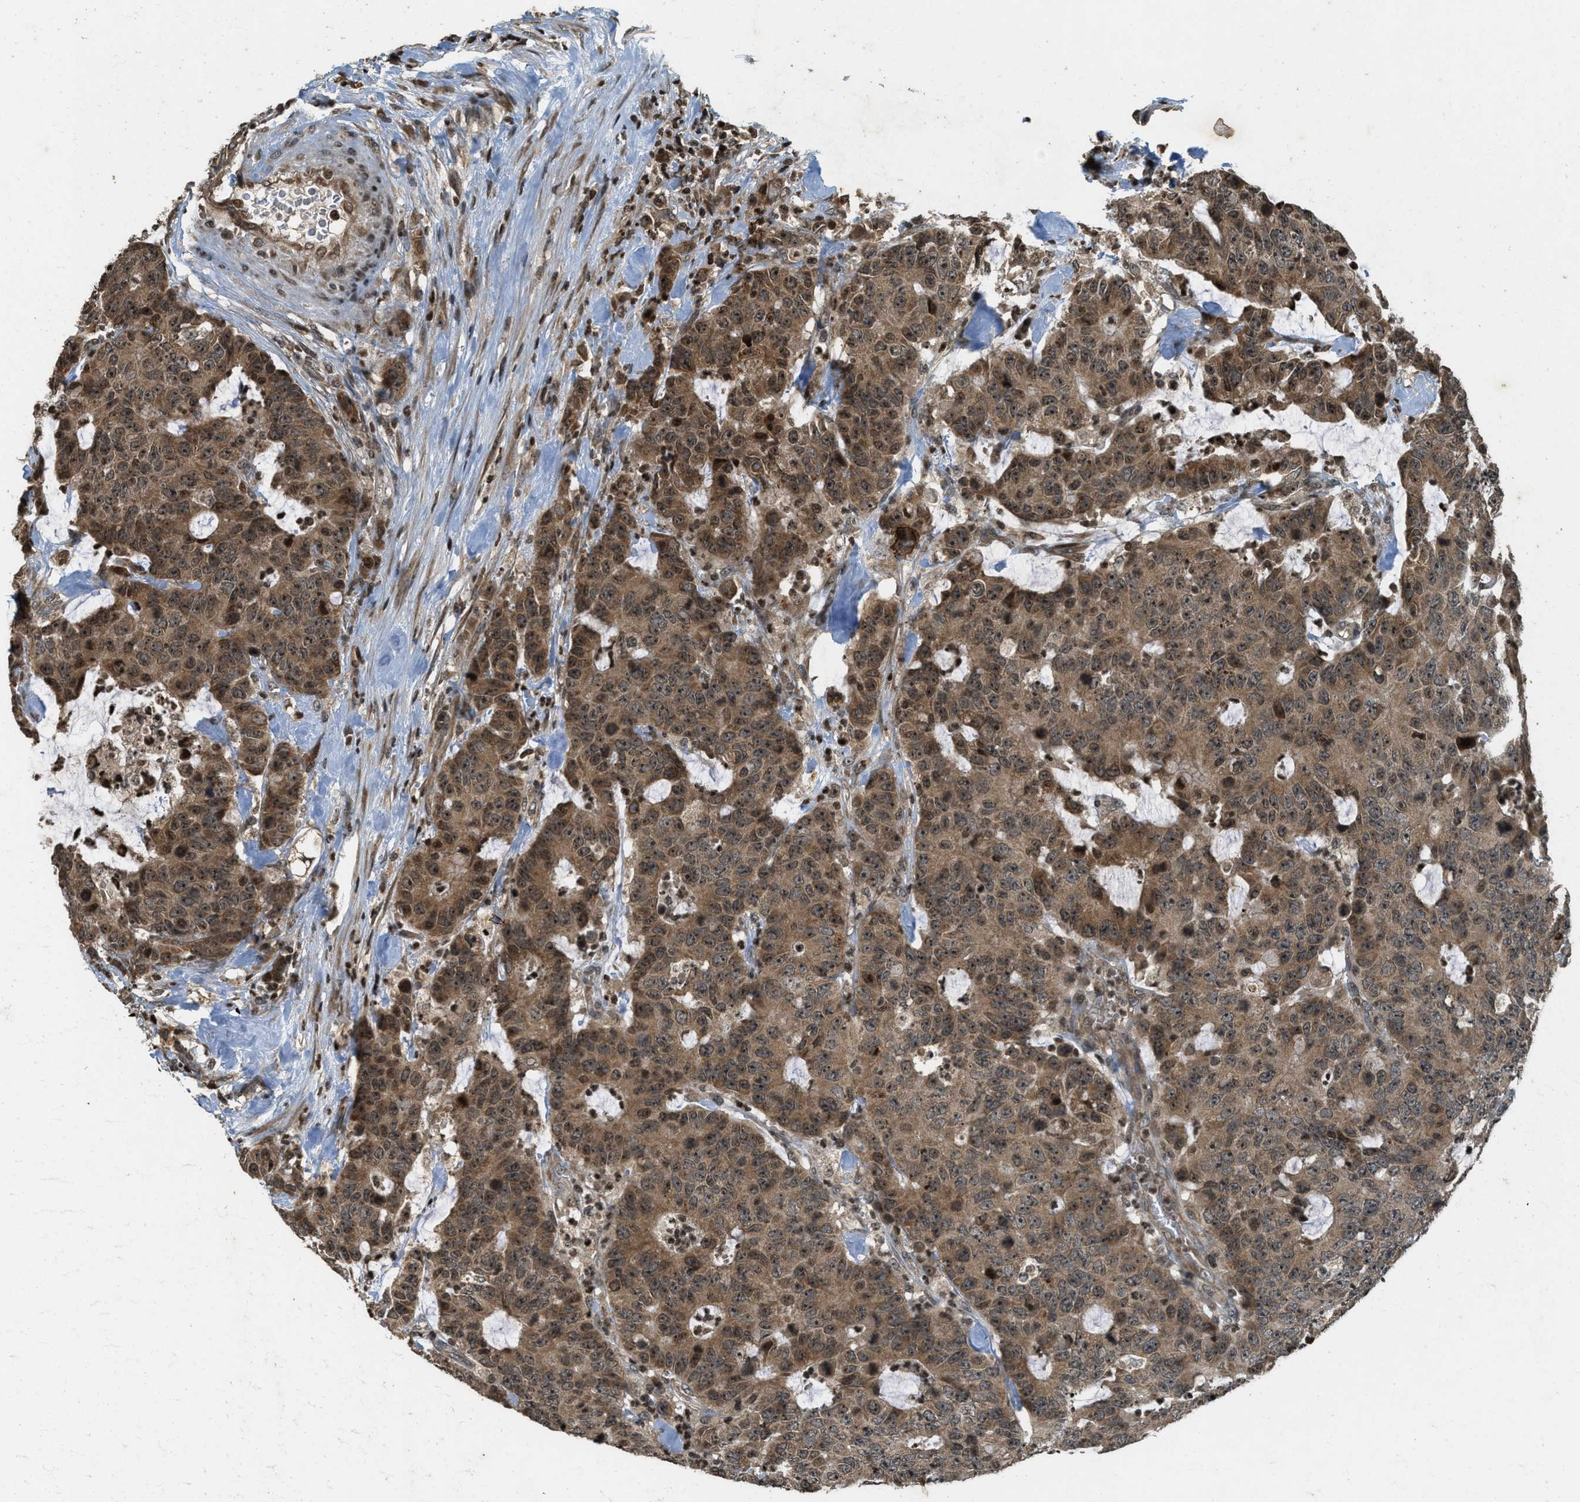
{"staining": {"intensity": "moderate", "quantity": ">75%", "location": "cytoplasmic/membranous,nuclear"}, "tissue": "colorectal cancer", "cell_type": "Tumor cells", "image_type": "cancer", "snomed": [{"axis": "morphology", "description": "Adenocarcinoma, NOS"}, {"axis": "topography", "description": "Colon"}], "caption": "Immunohistochemical staining of human colorectal adenocarcinoma reveals moderate cytoplasmic/membranous and nuclear protein expression in approximately >75% of tumor cells.", "gene": "SIAH1", "patient": {"sex": "female", "age": 86}}